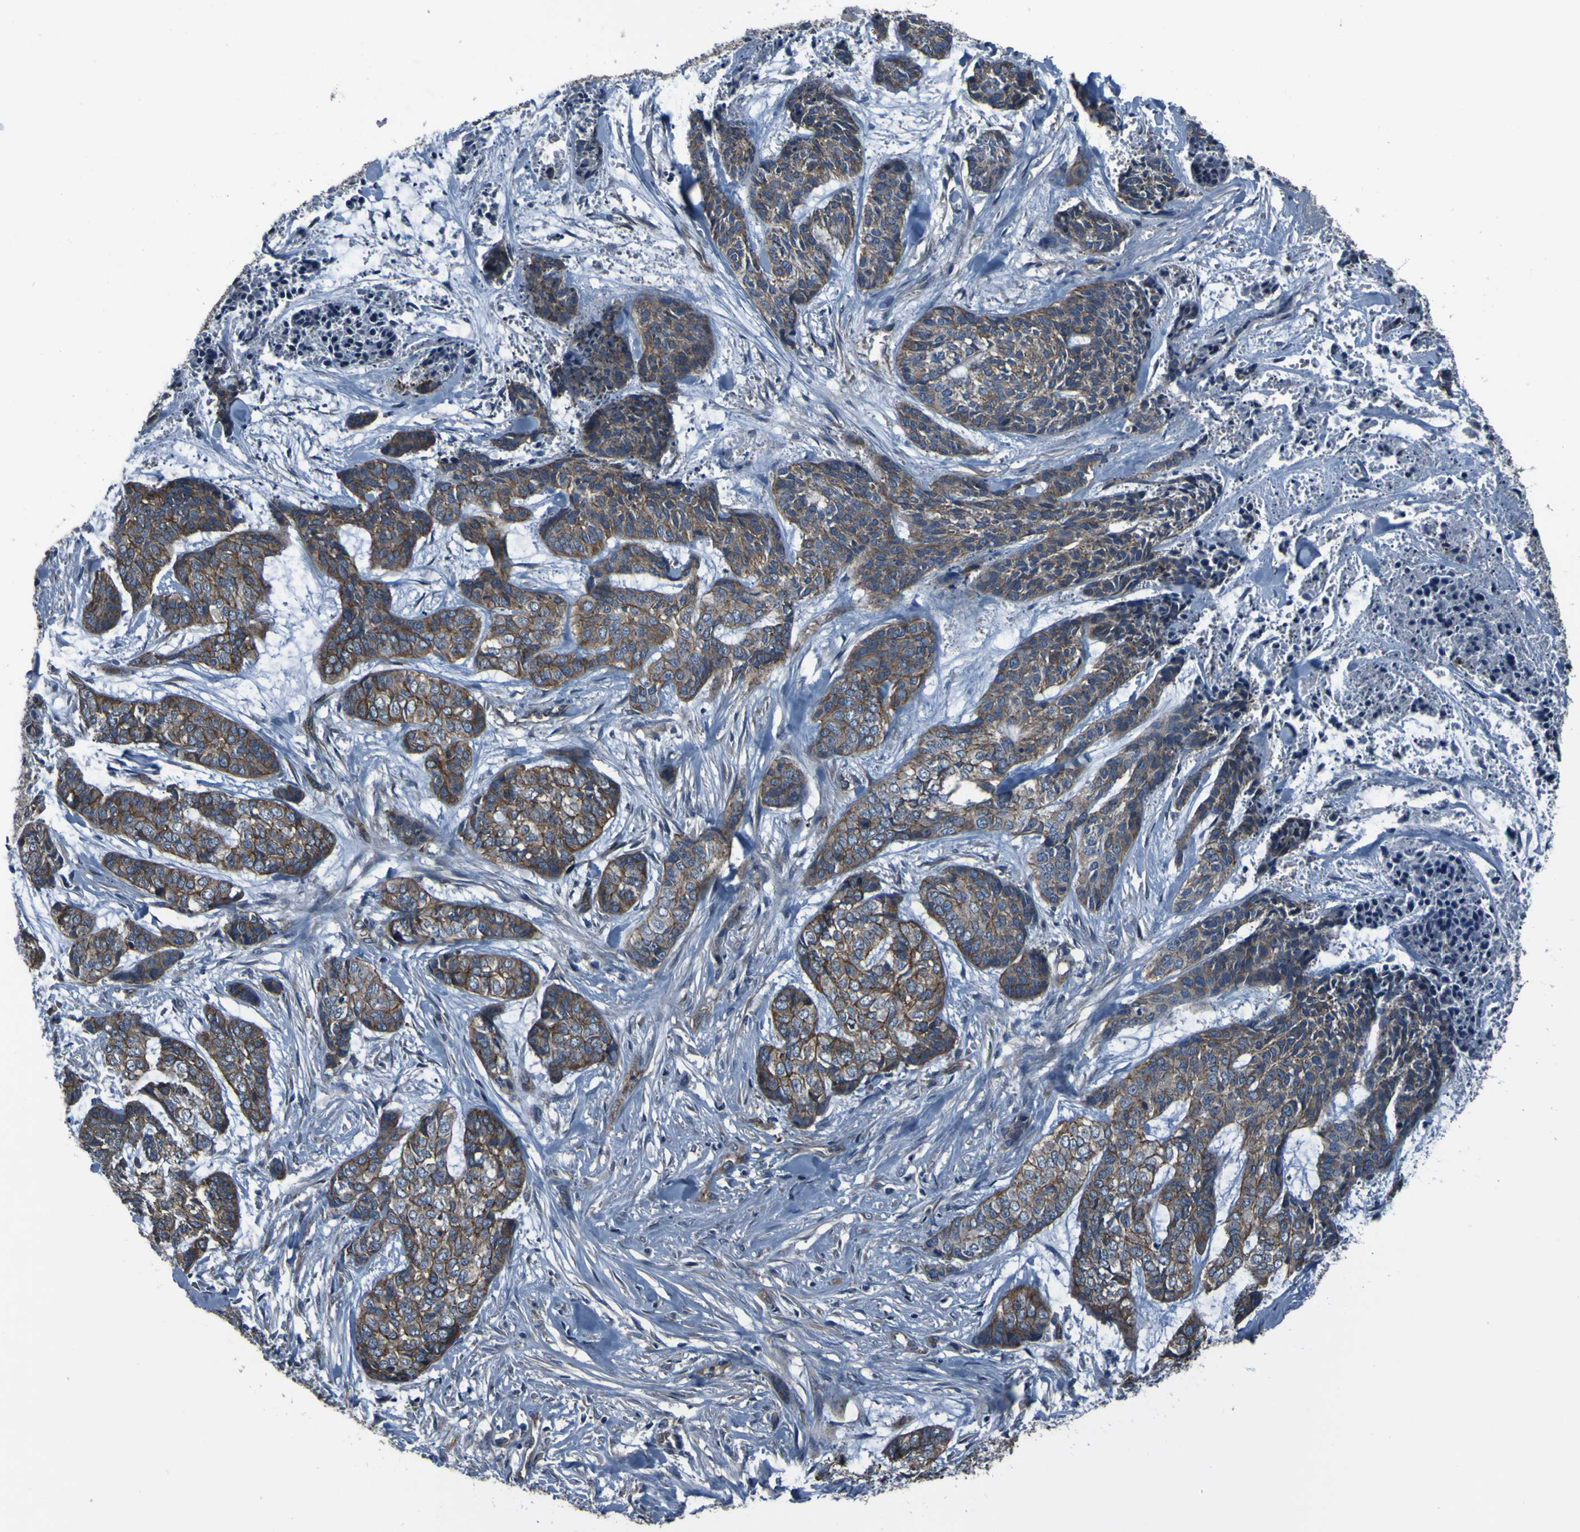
{"staining": {"intensity": "moderate", "quantity": ">75%", "location": "cytoplasmic/membranous"}, "tissue": "skin cancer", "cell_type": "Tumor cells", "image_type": "cancer", "snomed": [{"axis": "morphology", "description": "Basal cell carcinoma"}, {"axis": "topography", "description": "Skin"}], "caption": "Skin cancer (basal cell carcinoma) stained with a brown dye demonstrates moderate cytoplasmic/membranous positive expression in approximately >75% of tumor cells.", "gene": "GRAMD1A", "patient": {"sex": "female", "age": 64}}